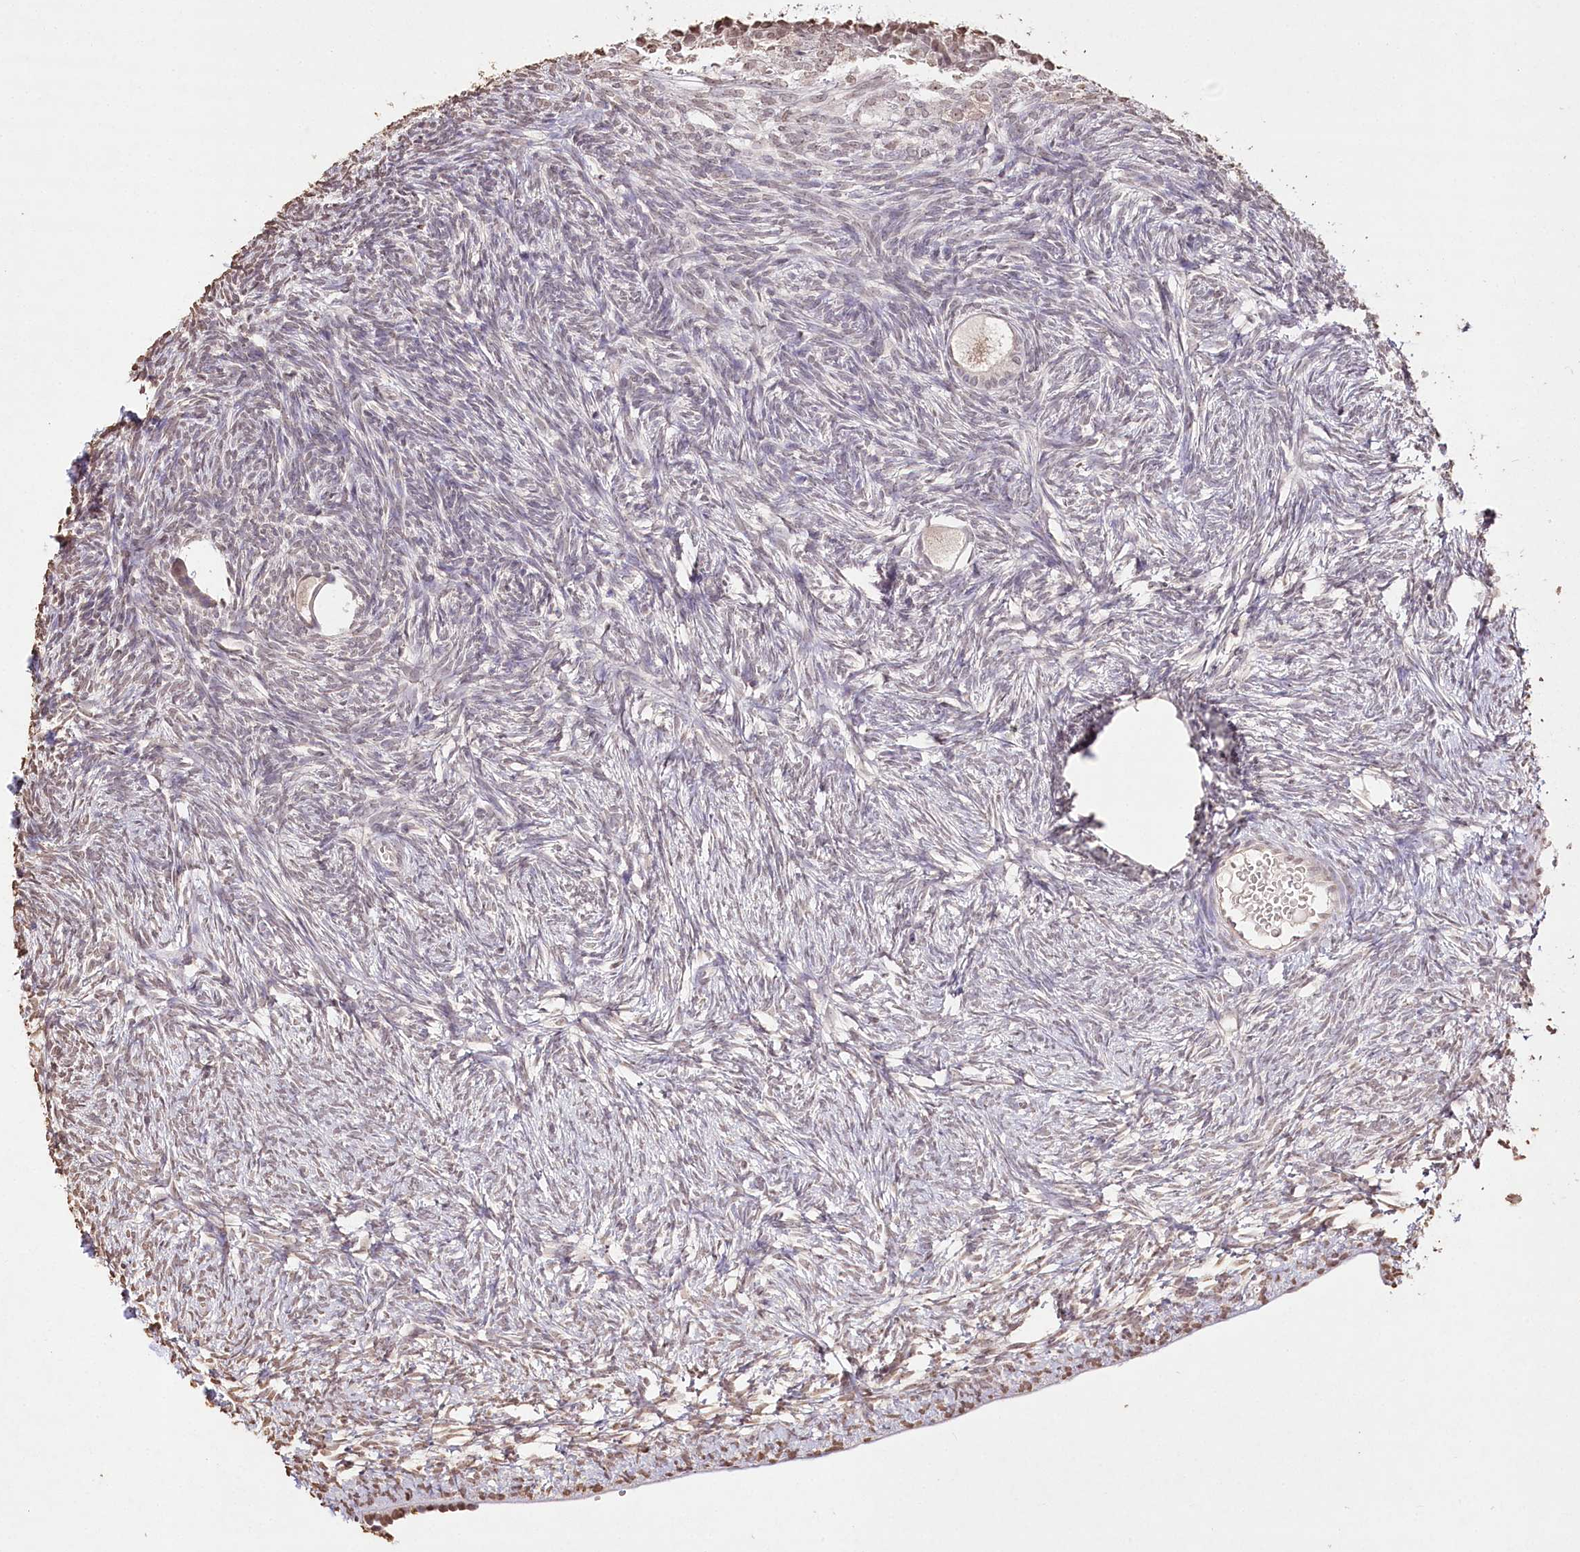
{"staining": {"intensity": "negative", "quantity": "none", "location": "none"}, "tissue": "ovary", "cell_type": "Follicle cells", "image_type": "normal", "snomed": [{"axis": "morphology", "description": "Normal tissue, NOS"}, {"axis": "topography", "description": "Ovary"}], "caption": "IHC micrograph of unremarkable ovary stained for a protein (brown), which demonstrates no positivity in follicle cells.", "gene": "DMXL1", "patient": {"sex": "female", "age": 34}}